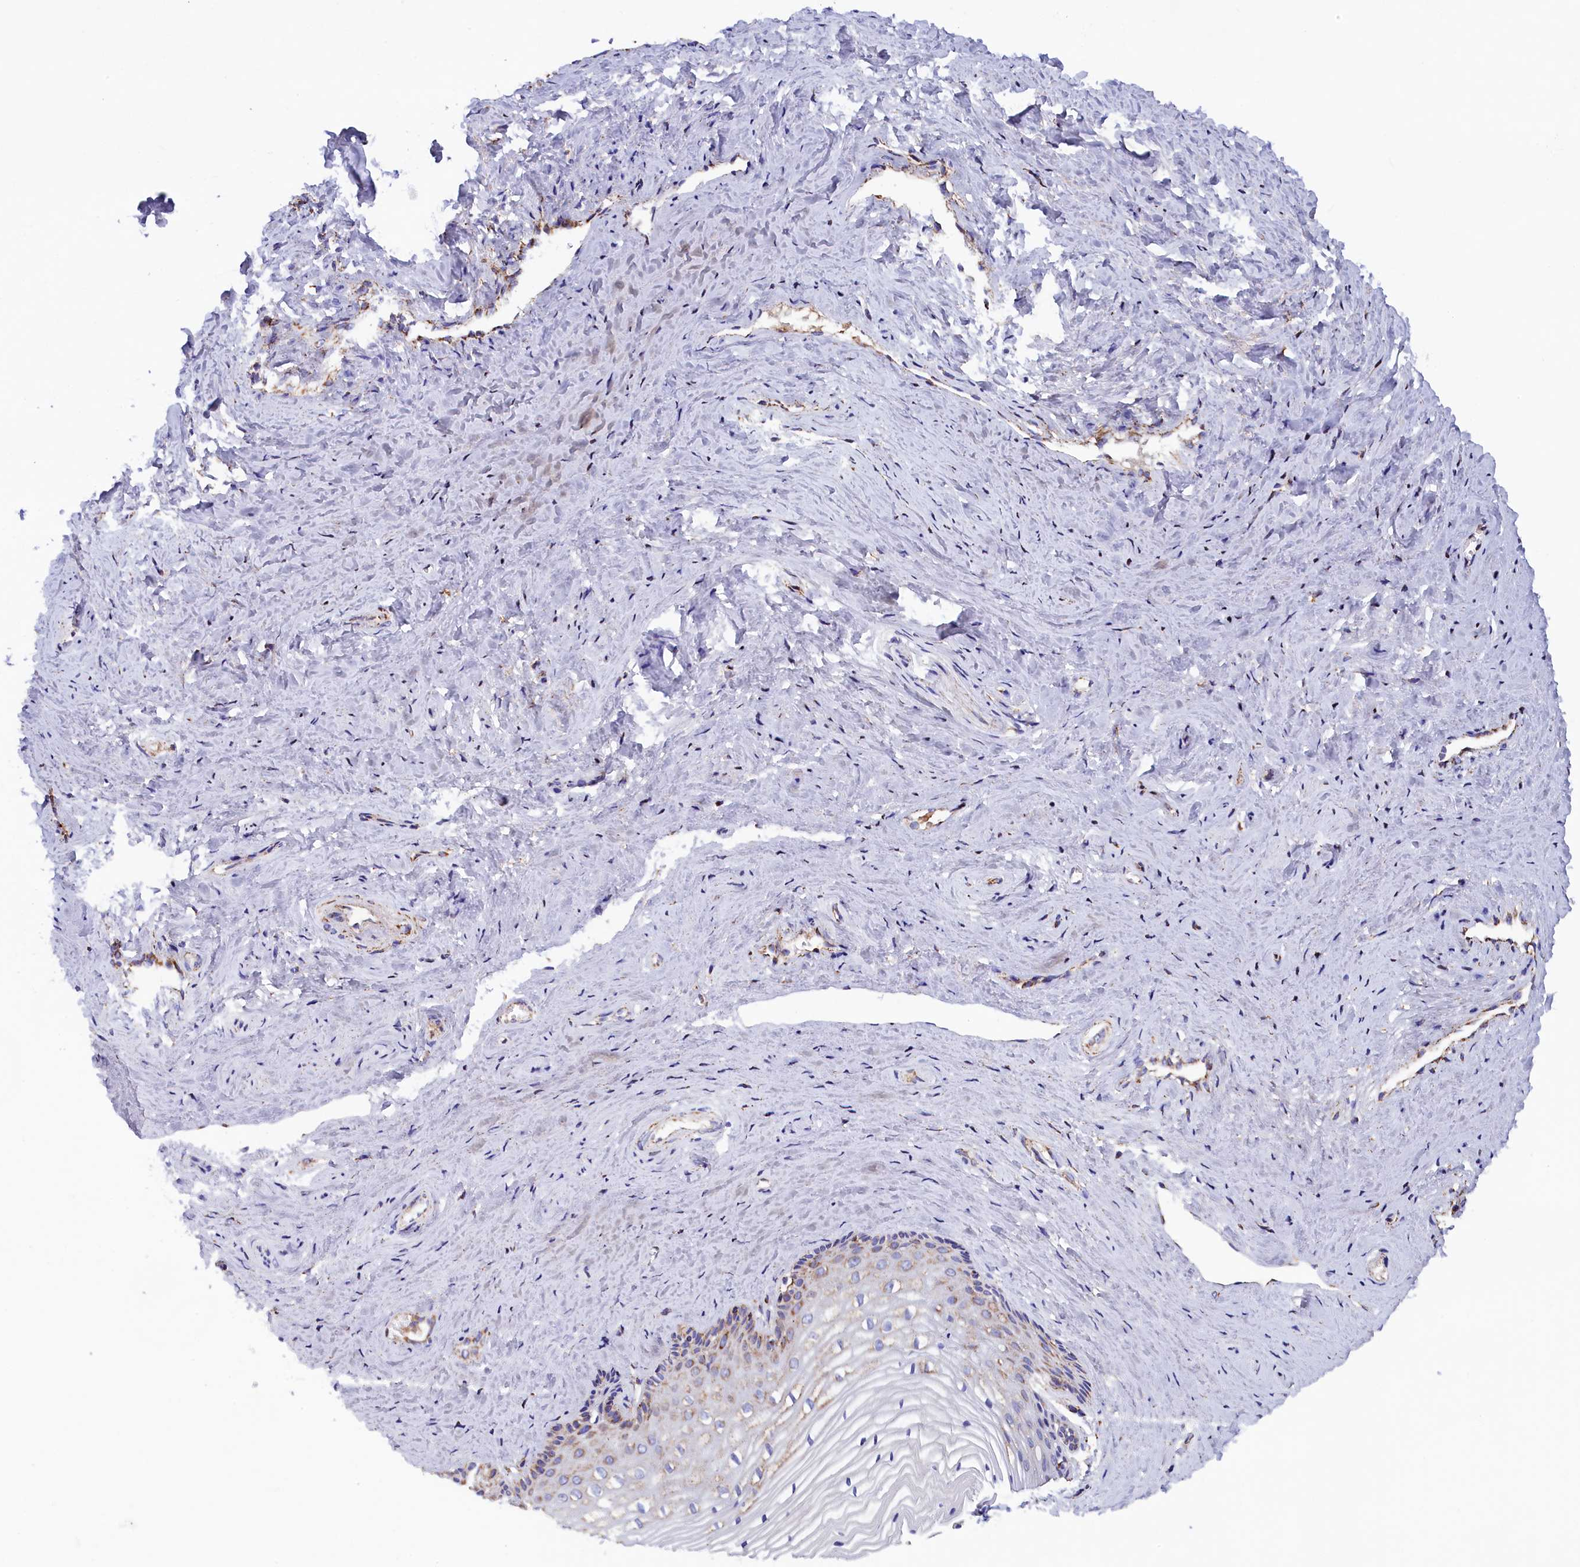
{"staining": {"intensity": "moderate", "quantity": "25%-75%", "location": "cytoplasmic/membranous"}, "tissue": "vagina", "cell_type": "Squamous epithelial cells", "image_type": "normal", "snomed": [{"axis": "morphology", "description": "Normal tissue, NOS"}, {"axis": "topography", "description": "Vagina"}, {"axis": "topography", "description": "Cervix"}], "caption": "An immunohistochemistry micrograph of normal tissue is shown. Protein staining in brown shows moderate cytoplasmic/membranous positivity in vagina within squamous epithelial cells.", "gene": "SLC39A3", "patient": {"sex": "female", "age": 40}}